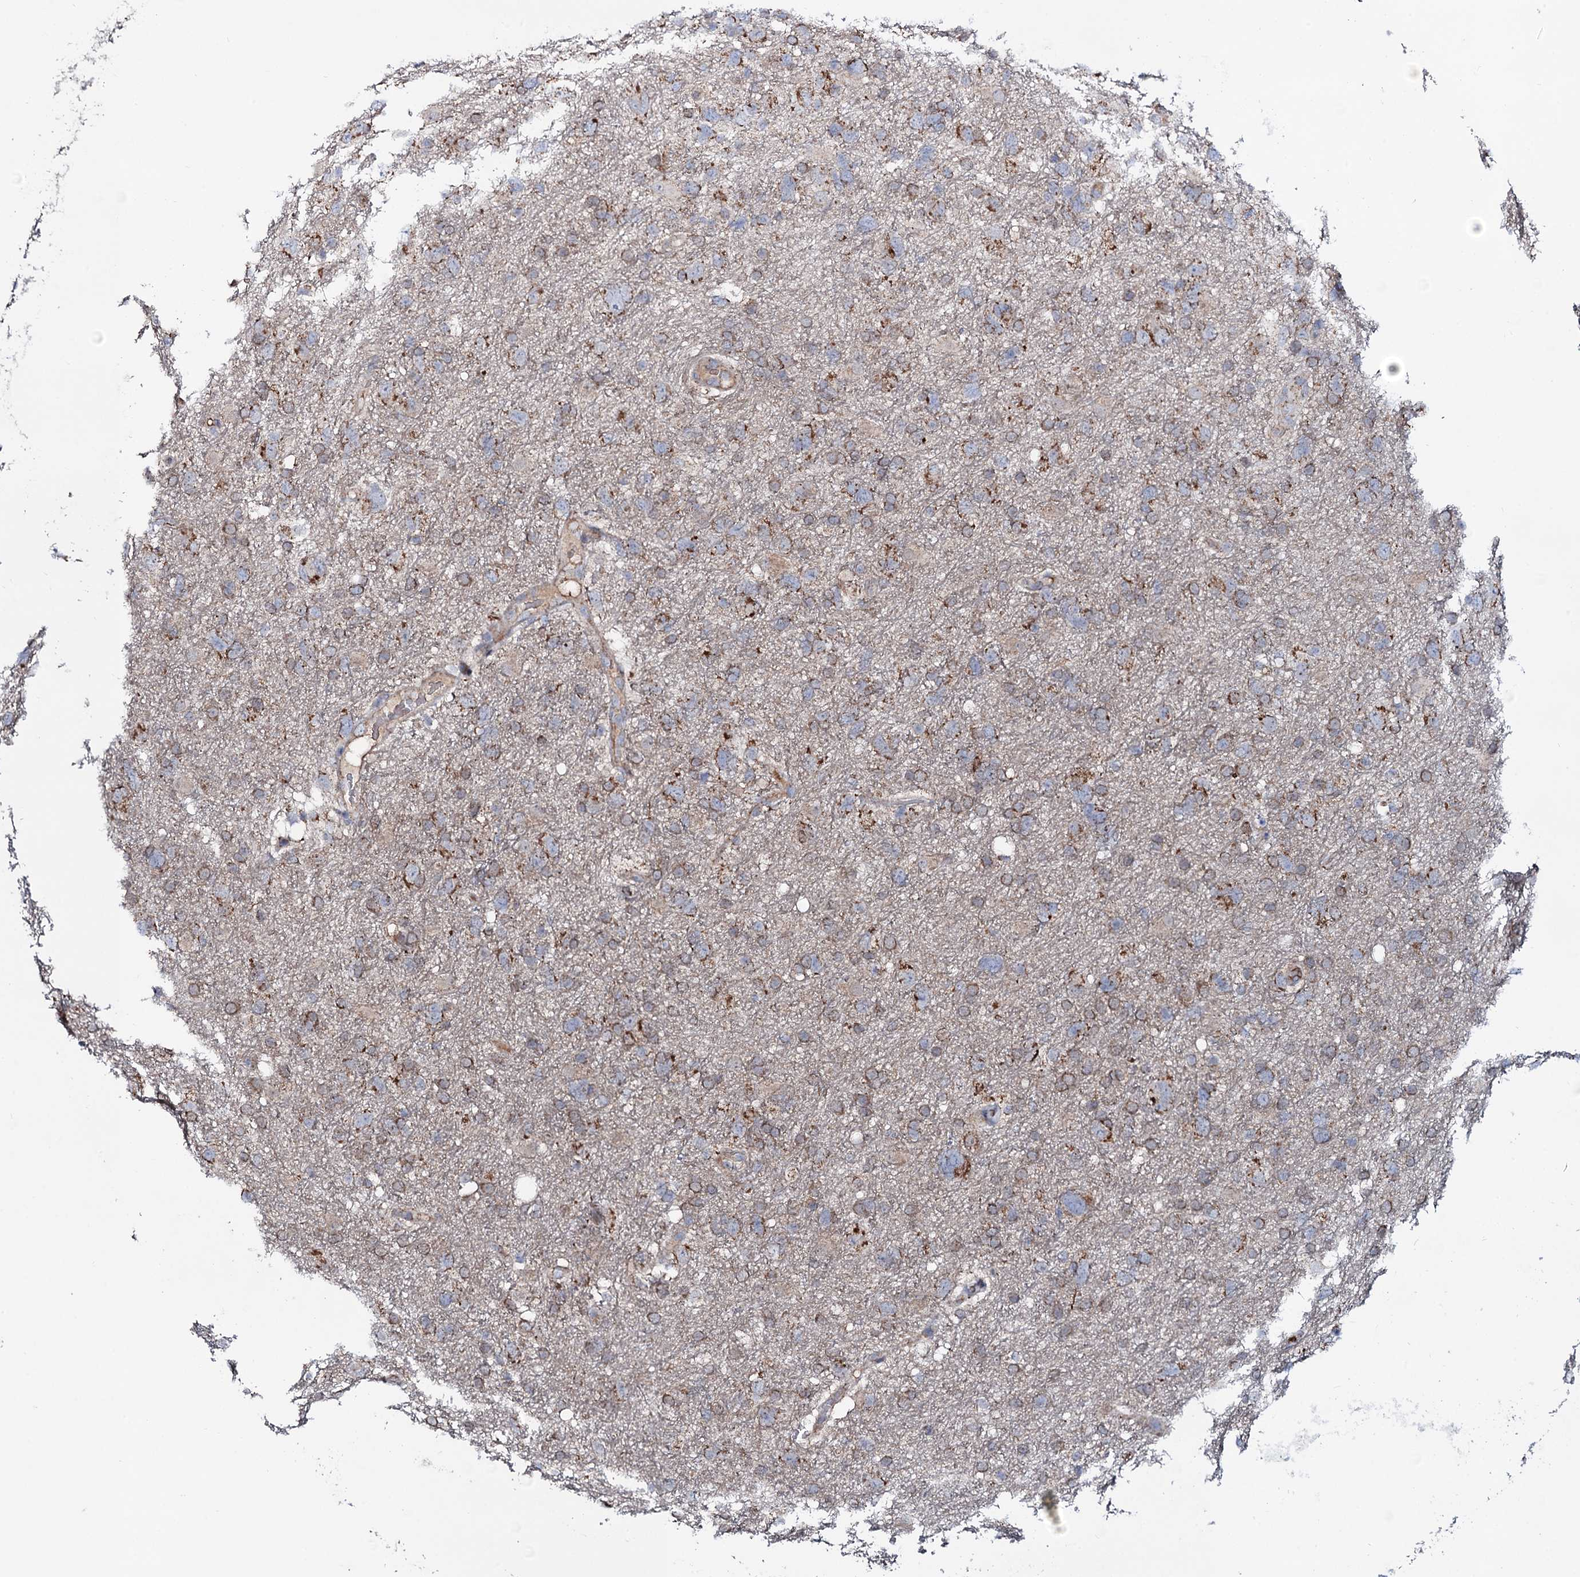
{"staining": {"intensity": "moderate", "quantity": ">75%", "location": "cytoplasmic/membranous"}, "tissue": "glioma", "cell_type": "Tumor cells", "image_type": "cancer", "snomed": [{"axis": "morphology", "description": "Glioma, malignant, High grade"}, {"axis": "topography", "description": "Brain"}], "caption": "Immunohistochemistry (DAB) staining of human glioma shows moderate cytoplasmic/membranous protein expression in approximately >75% of tumor cells. The protein of interest is shown in brown color, while the nuclei are stained blue.", "gene": "PPP1R3D", "patient": {"sex": "male", "age": 61}}